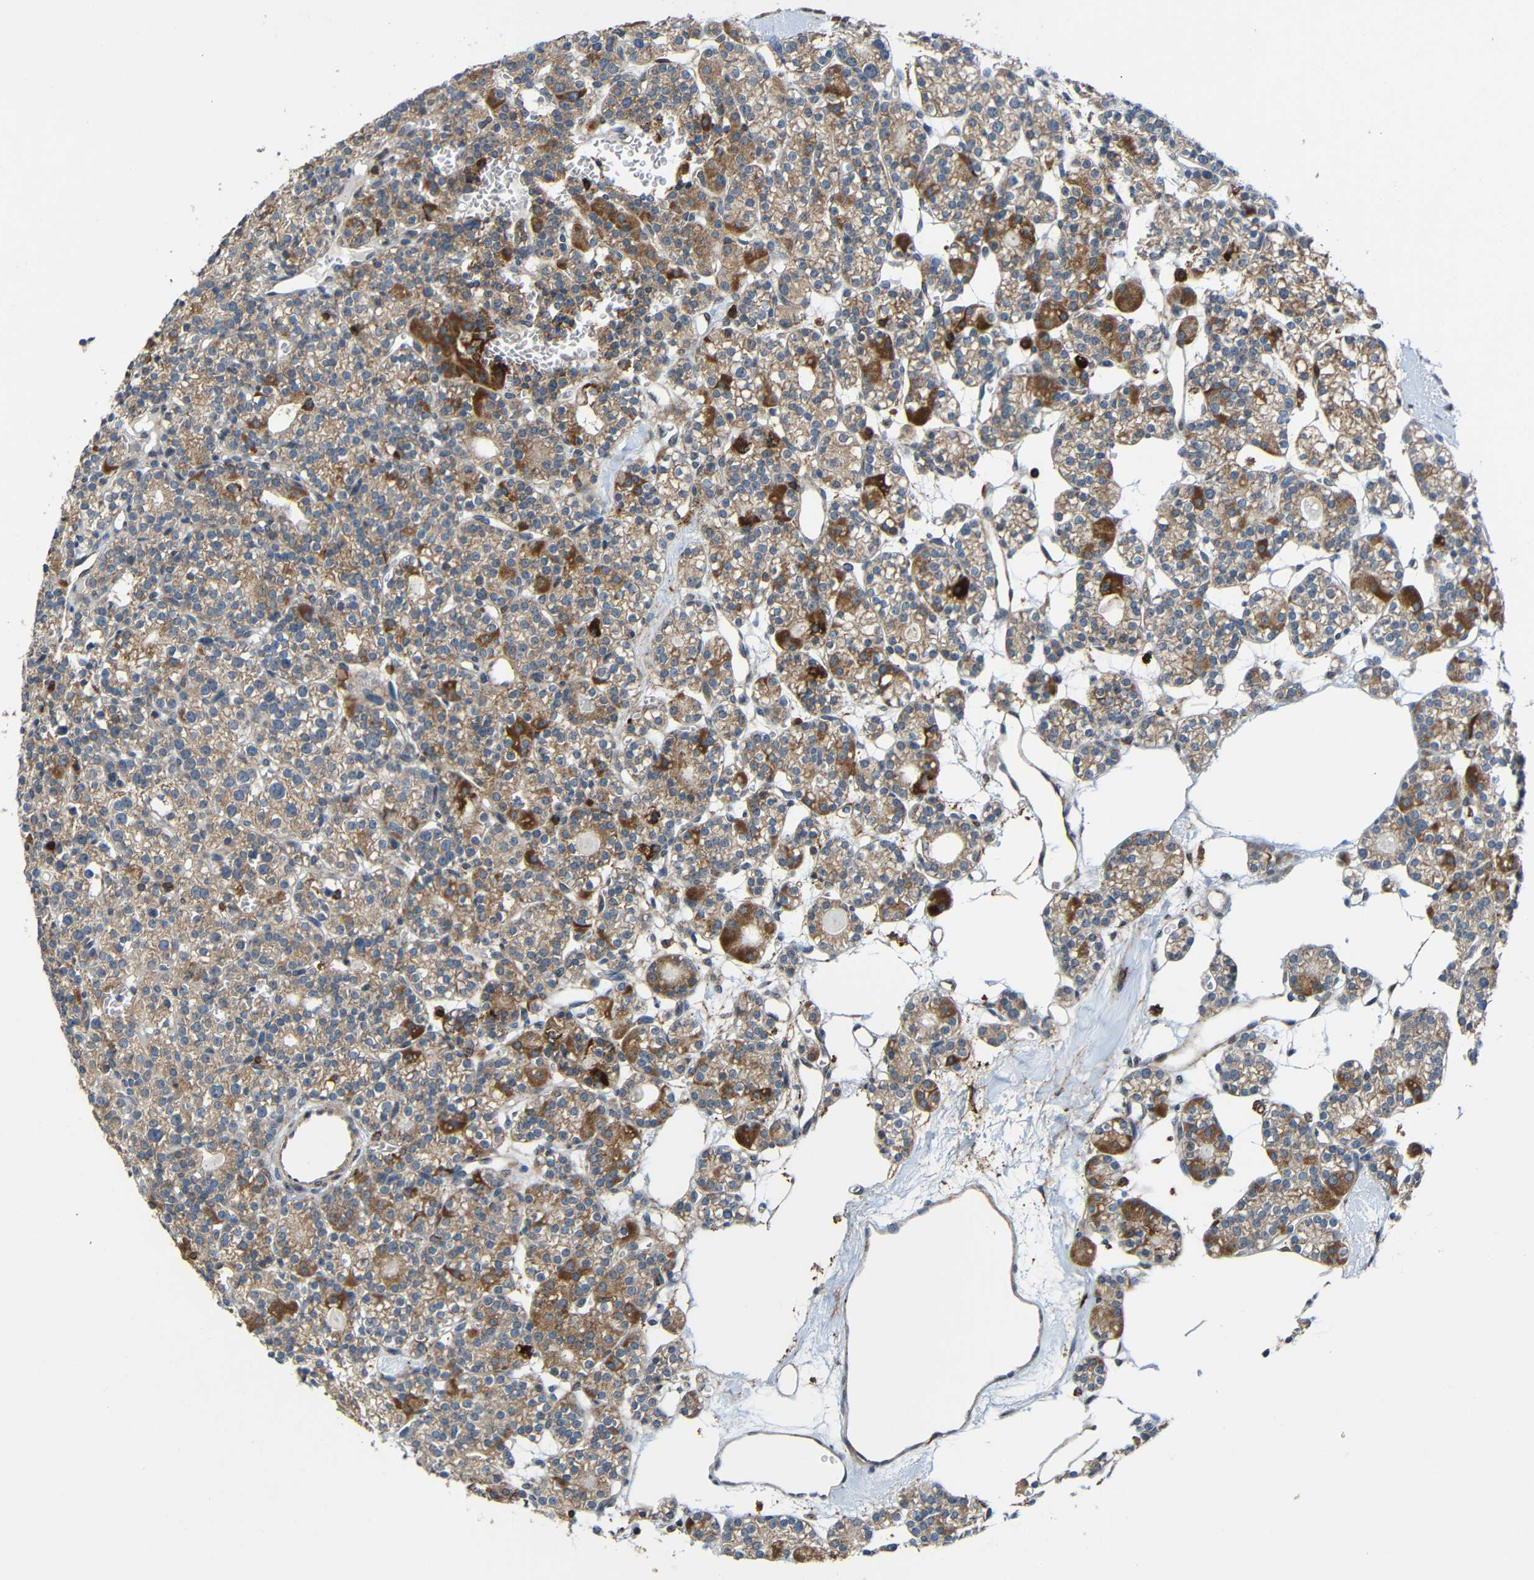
{"staining": {"intensity": "strong", "quantity": ">75%", "location": "cytoplasmic/membranous"}, "tissue": "parathyroid gland", "cell_type": "Glandular cells", "image_type": "normal", "snomed": [{"axis": "morphology", "description": "Normal tissue, NOS"}, {"axis": "topography", "description": "Parathyroid gland"}], "caption": "Benign parathyroid gland shows strong cytoplasmic/membranous expression in about >75% of glandular cells, visualized by immunohistochemistry. Using DAB (brown) and hematoxylin (blue) stains, captured at high magnification using brightfield microscopy.", "gene": "C1GALT1", "patient": {"sex": "female", "age": 64}}